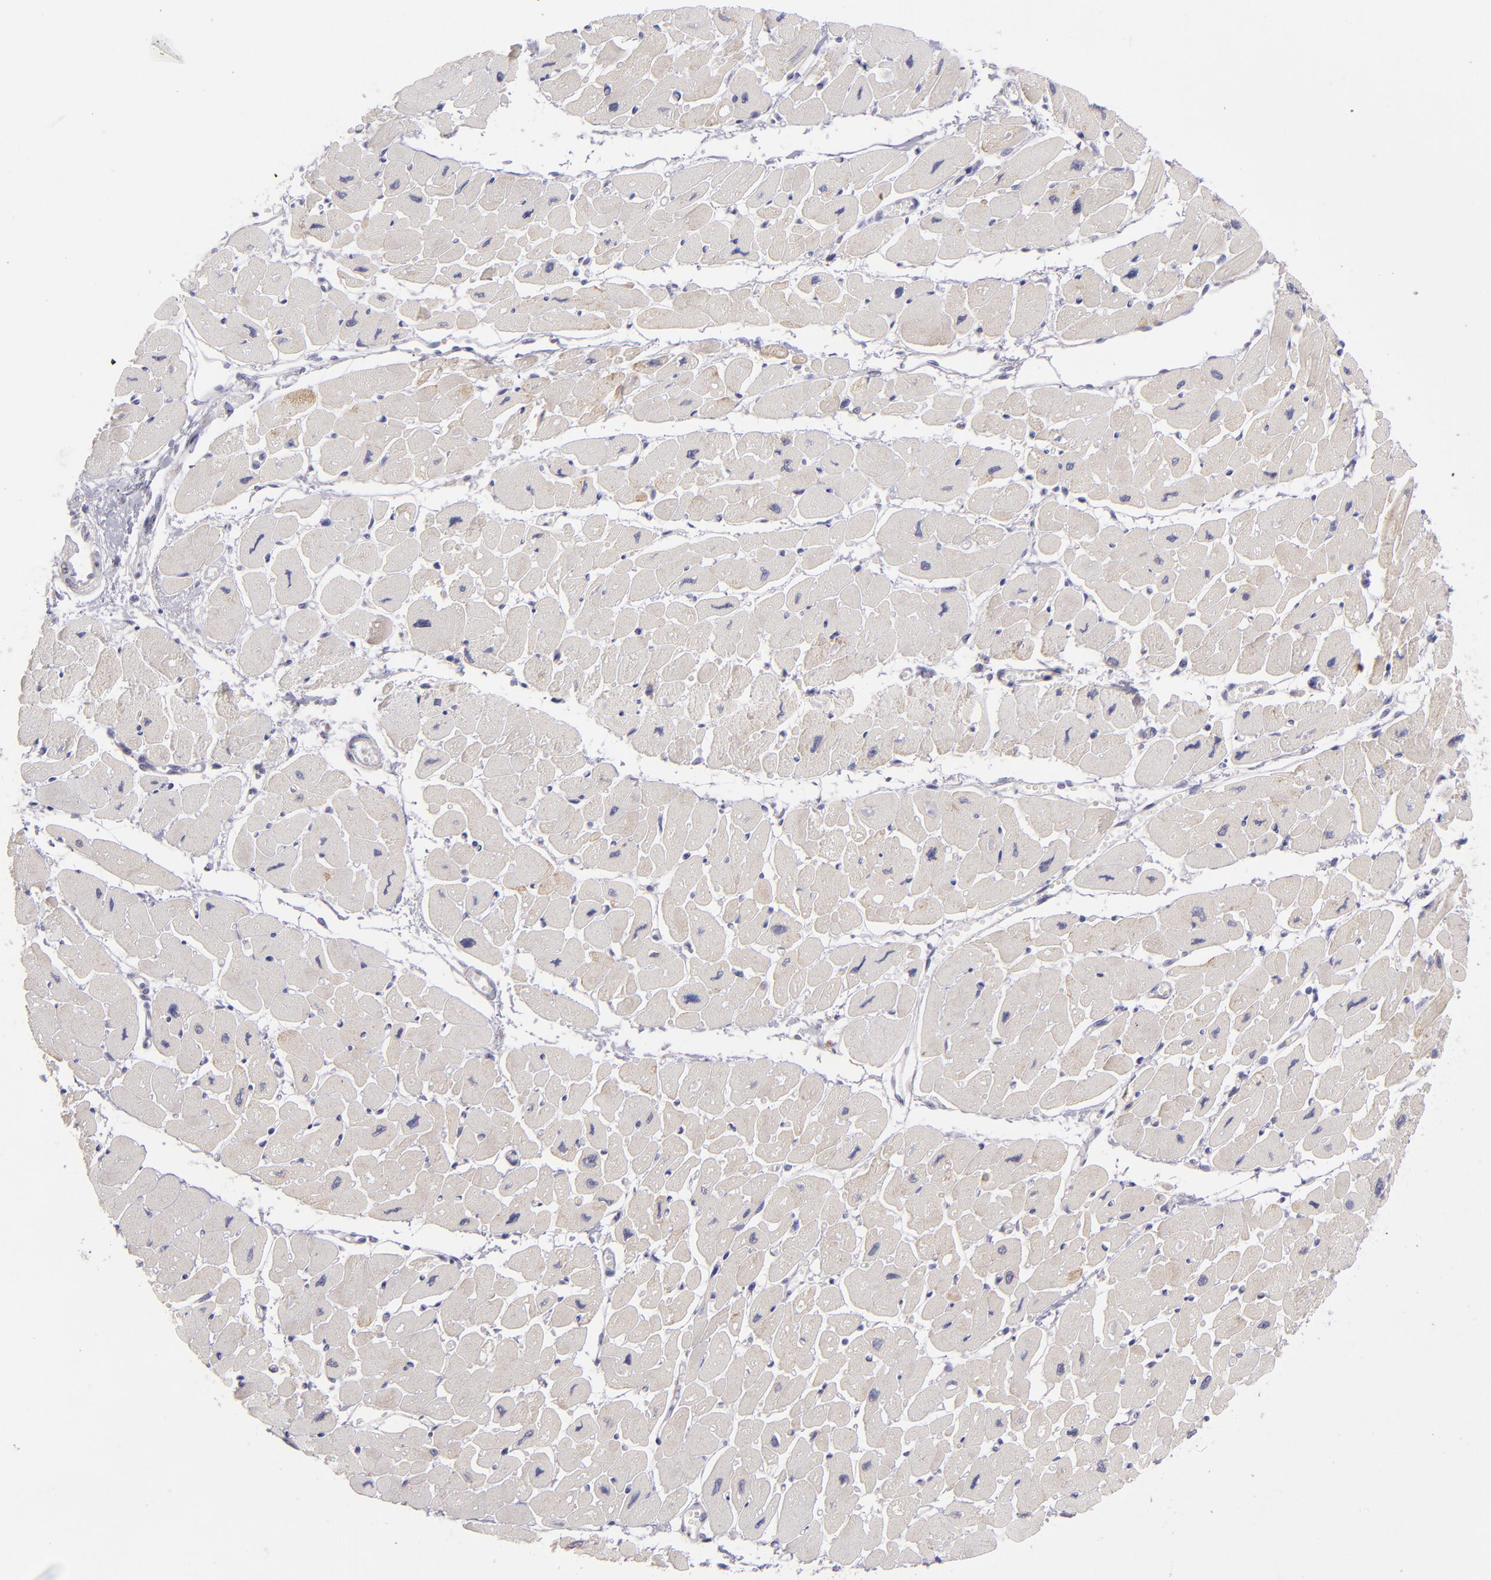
{"staining": {"intensity": "weak", "quantity": "<25%", "location": "cytoplasmic/membranous"}, "tissue": "heart muscle", "cell_type": "Cardiomyocytes", "image_type": "normal", "snomed": [{"axis": "morphology", "description": "Normal tissue, NOS"}, {"axis": "topography", "description": "Heart"}], "caption": "Cardiomyocytes show no significant protein positivity in benign heart muscle. The staining is performed using DAB (3,3'-diaminobenzidine) brown chromogen with nuclei counter-stained in using hematoxylin.", "gene": "TRAF3", "patient": {"sex": "female", "age": 54}}